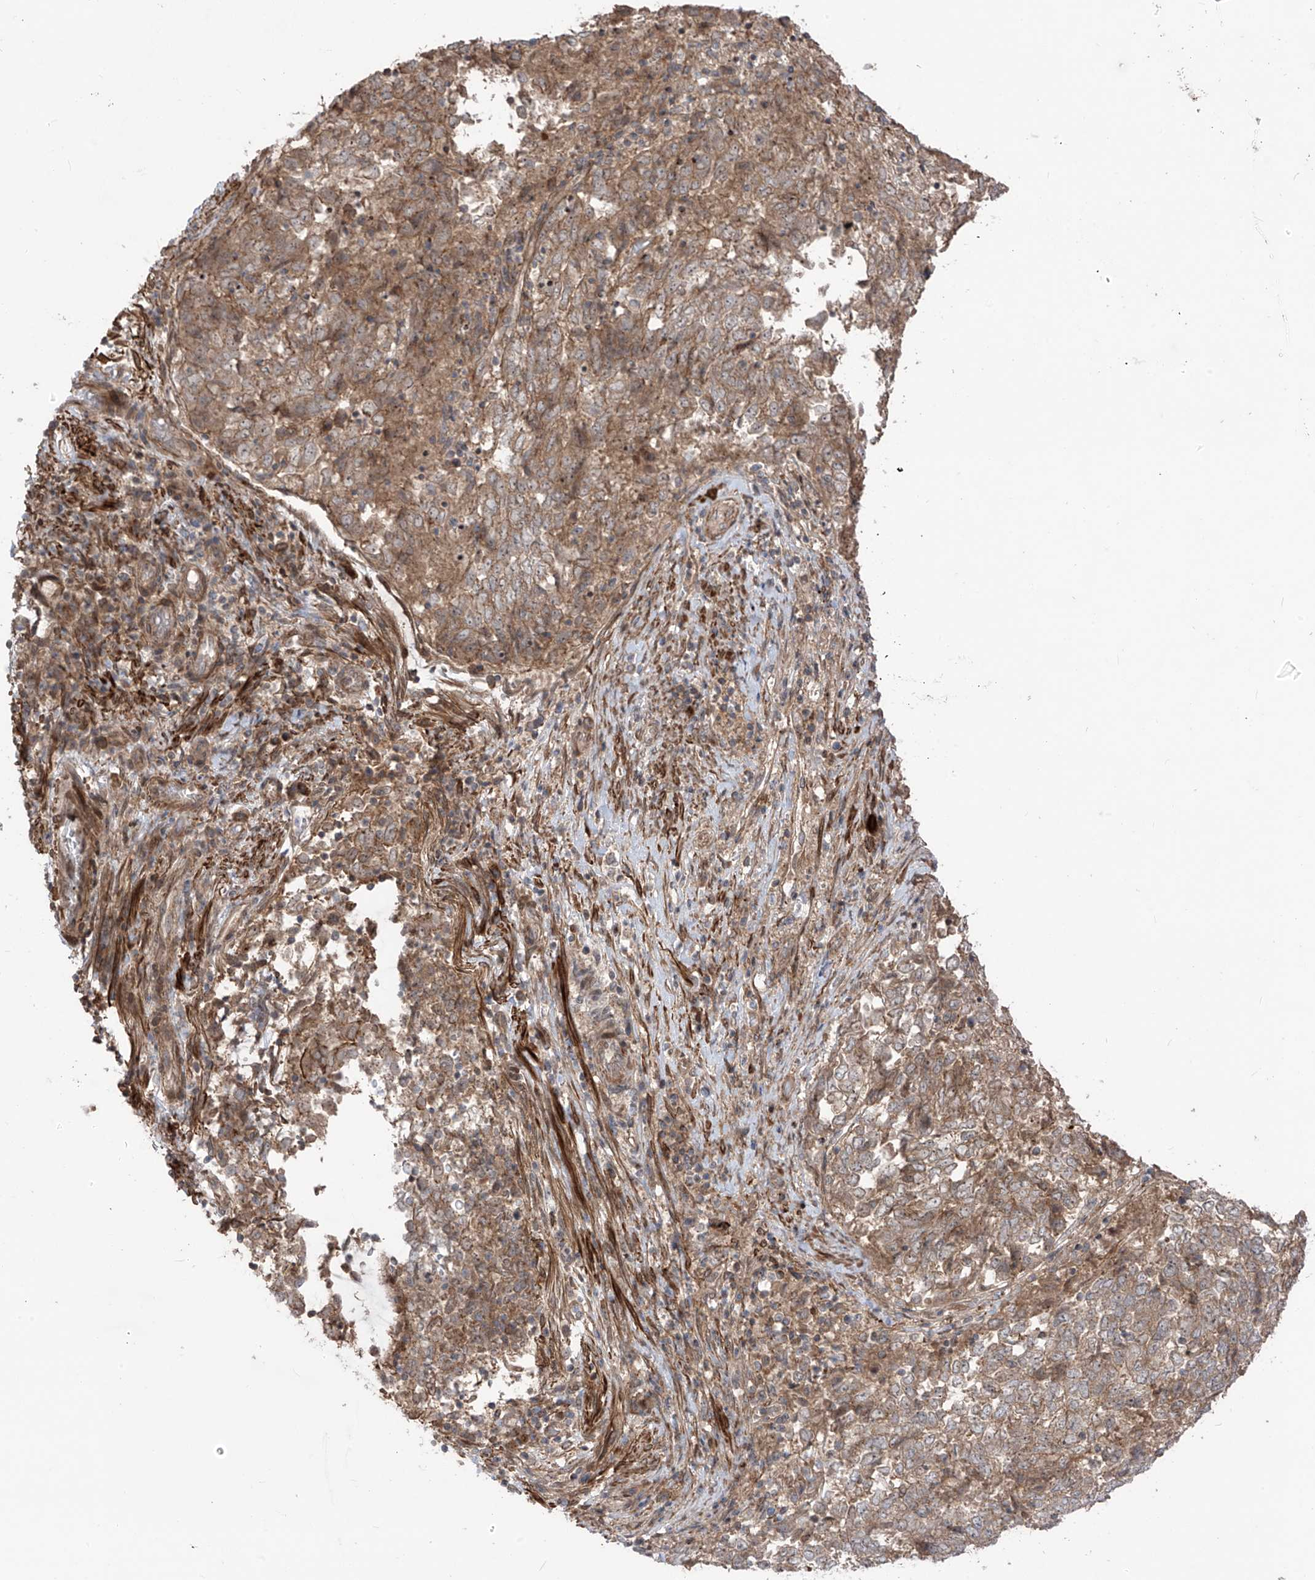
{"staining": {"intensity": "moderate", "quantity": ">75%", "location": "cytoplasmic/membranous"}, "tissue": "endometrial cancer", "cell_type": "Tumor cells", "image_type": "cancer", "snomed": [{"axis": "morphology", "description": "Adenocarcinoma, NOS"}, {"axis": "topography", "description": "Endometrium"}], "caption": "This histopathology image displays adenocarcinoma (endometrial) stained with immunohistochemistry (IHC) to label a protein in brown. The cytoplasmic/membranous of tumor cells show moderate positivity for the protein. Nuclei are counter-stained blue.", "gene": "LRRC74A", "patient": {"sex": "female", "age": 80}}